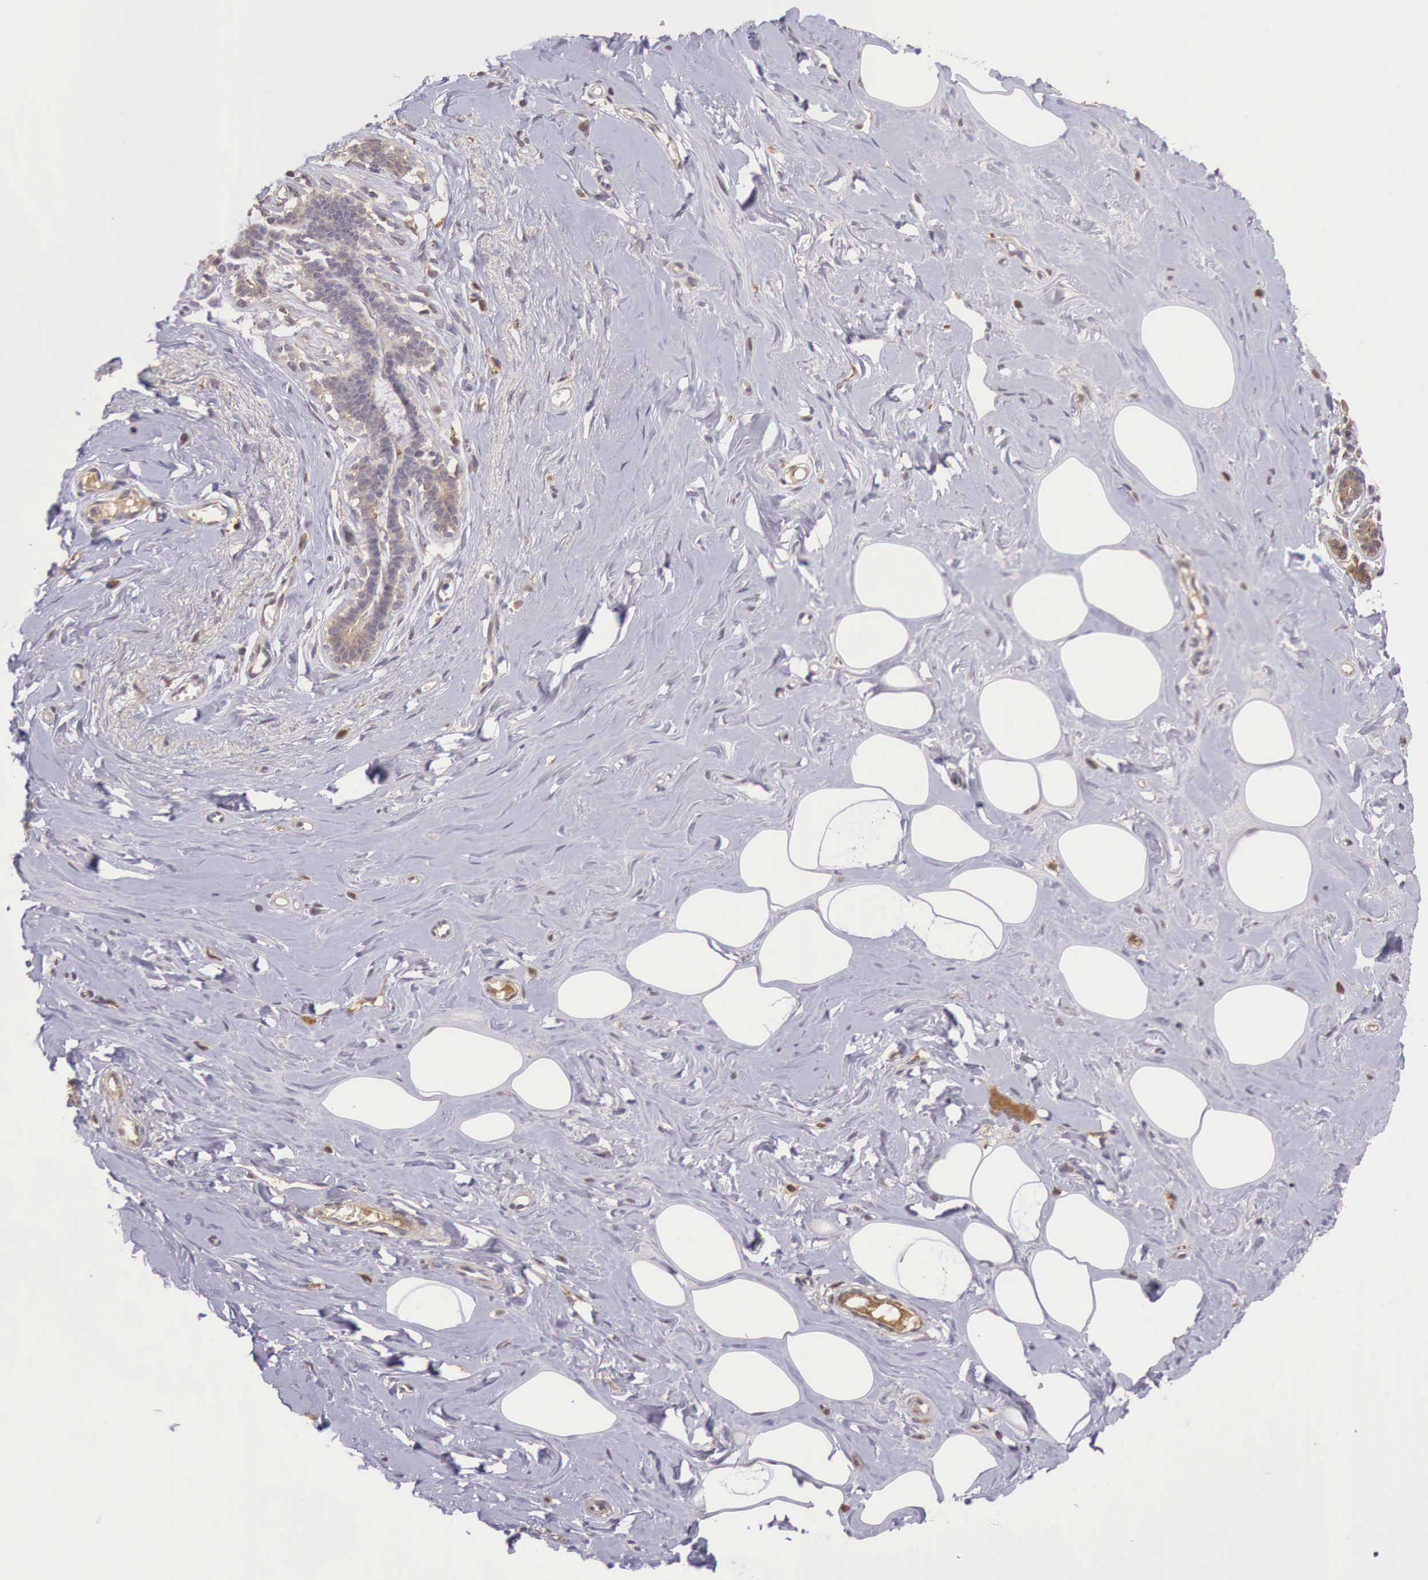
{"staining": {"intensity": "negative", "quantity": "none", "location": "none"}, "tissue": "breast", "cell_type": "Adipocytes", "image_type": "normal", "snomed": [{"axis": "morphology", "description": "Normal tissue, NOS"}, {"axis": "topography", "description": "Breast"}], "caption": "The micrograph demonstrates no significant positivity in adipocytes of breast.", "gene": "CHRDL1", "patient": {"sex": "female", "age": 45}}